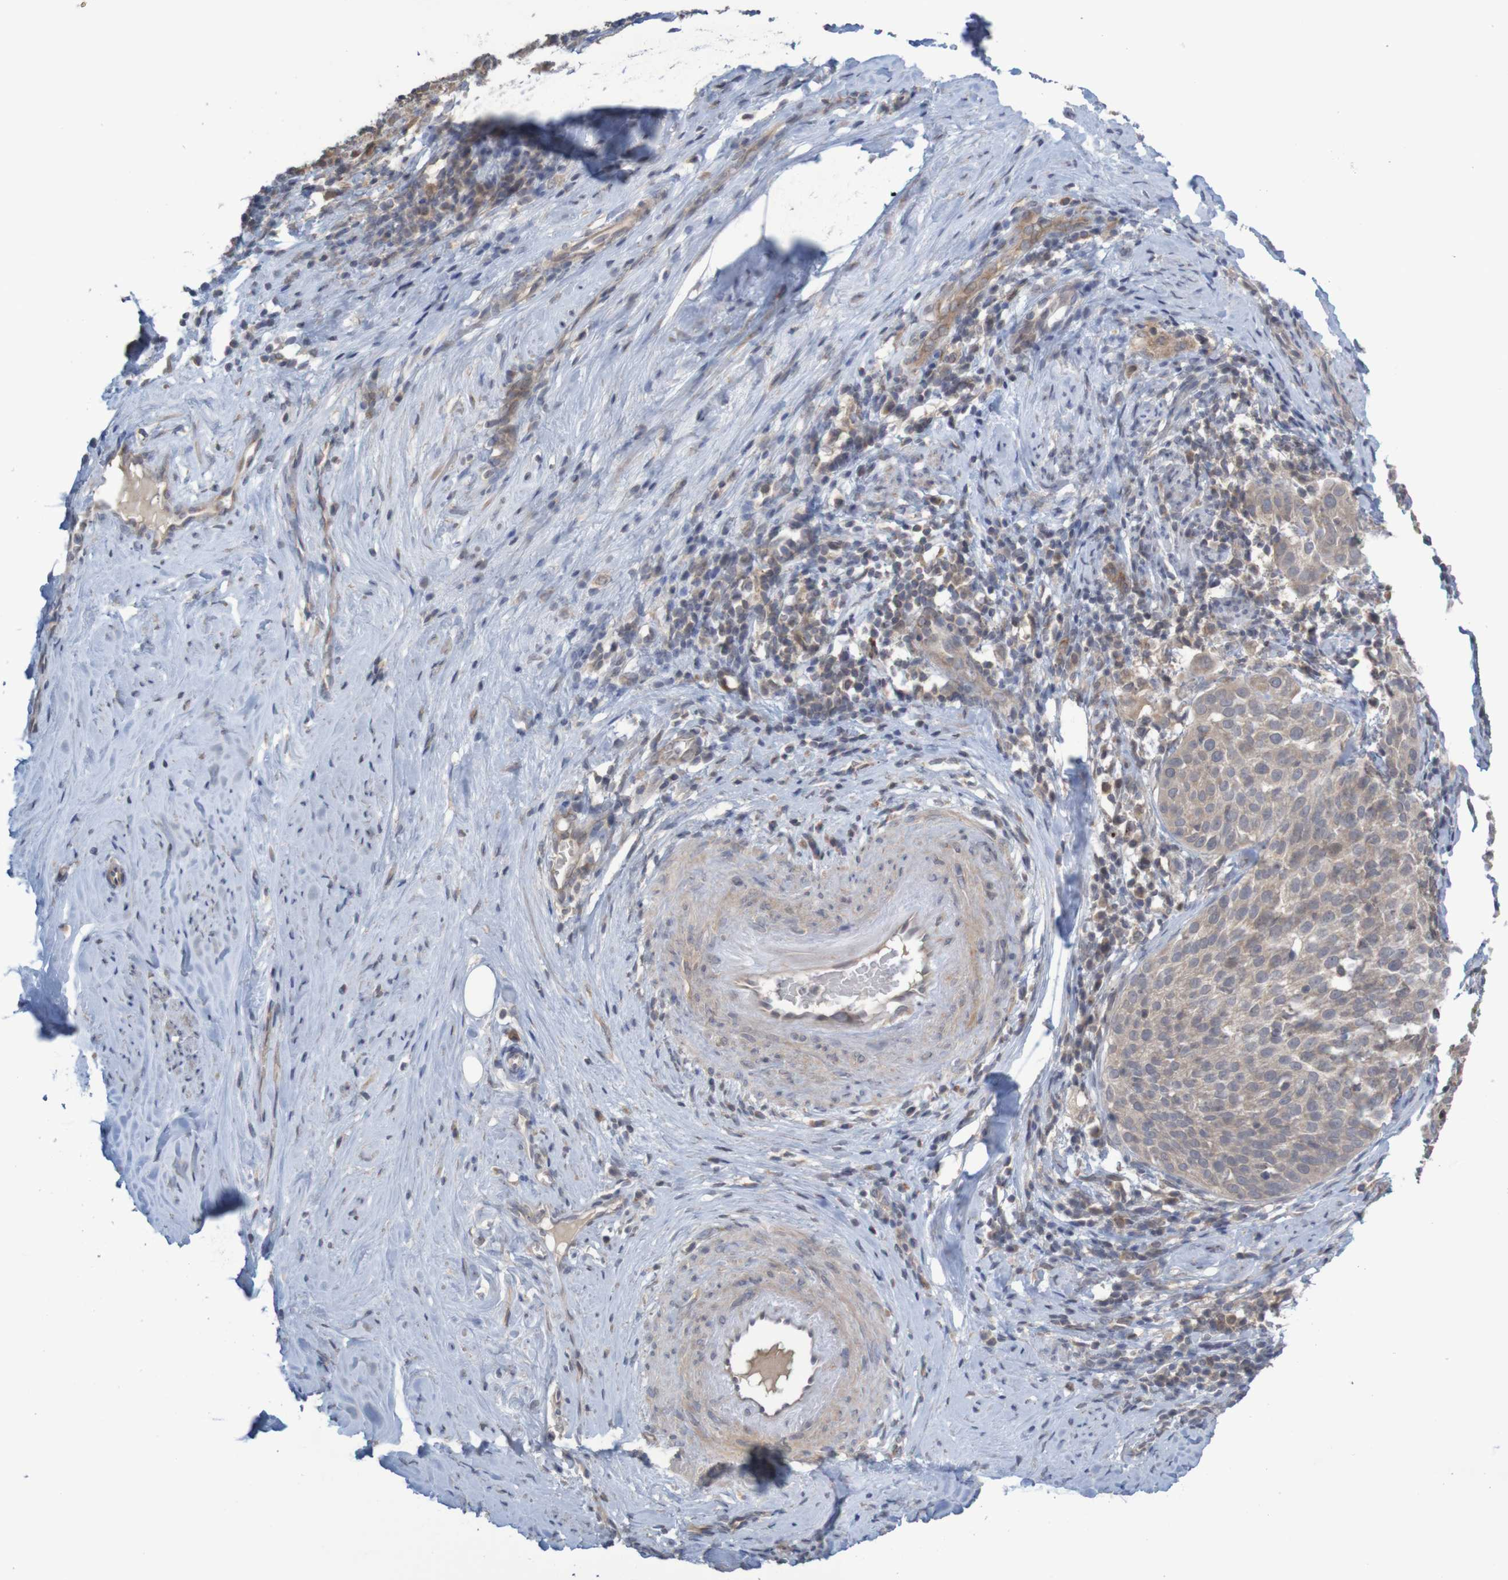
{"staining": {"intensity": "weak", "quantity": ">75%", "location": "cytoplasmic/membranous"}, "tissue": "cervical cancer", "cell_type": "Tumor cells", "image_type": "cancer", "snomed": [{"axis": "morphology", "description": "Squamous cell carcinoma, NOS"}, {"axis": "topography", "description": "Cervix"}], "caption": "This is an image of immunohistochemistry staining of cervical cancer (squamous cell carcinoma), which shows weak expression in the cytoplasmic/membranous of tumor cells.", "gene": "ANKK1", "patient": {"sex": "female", "age": 51}}